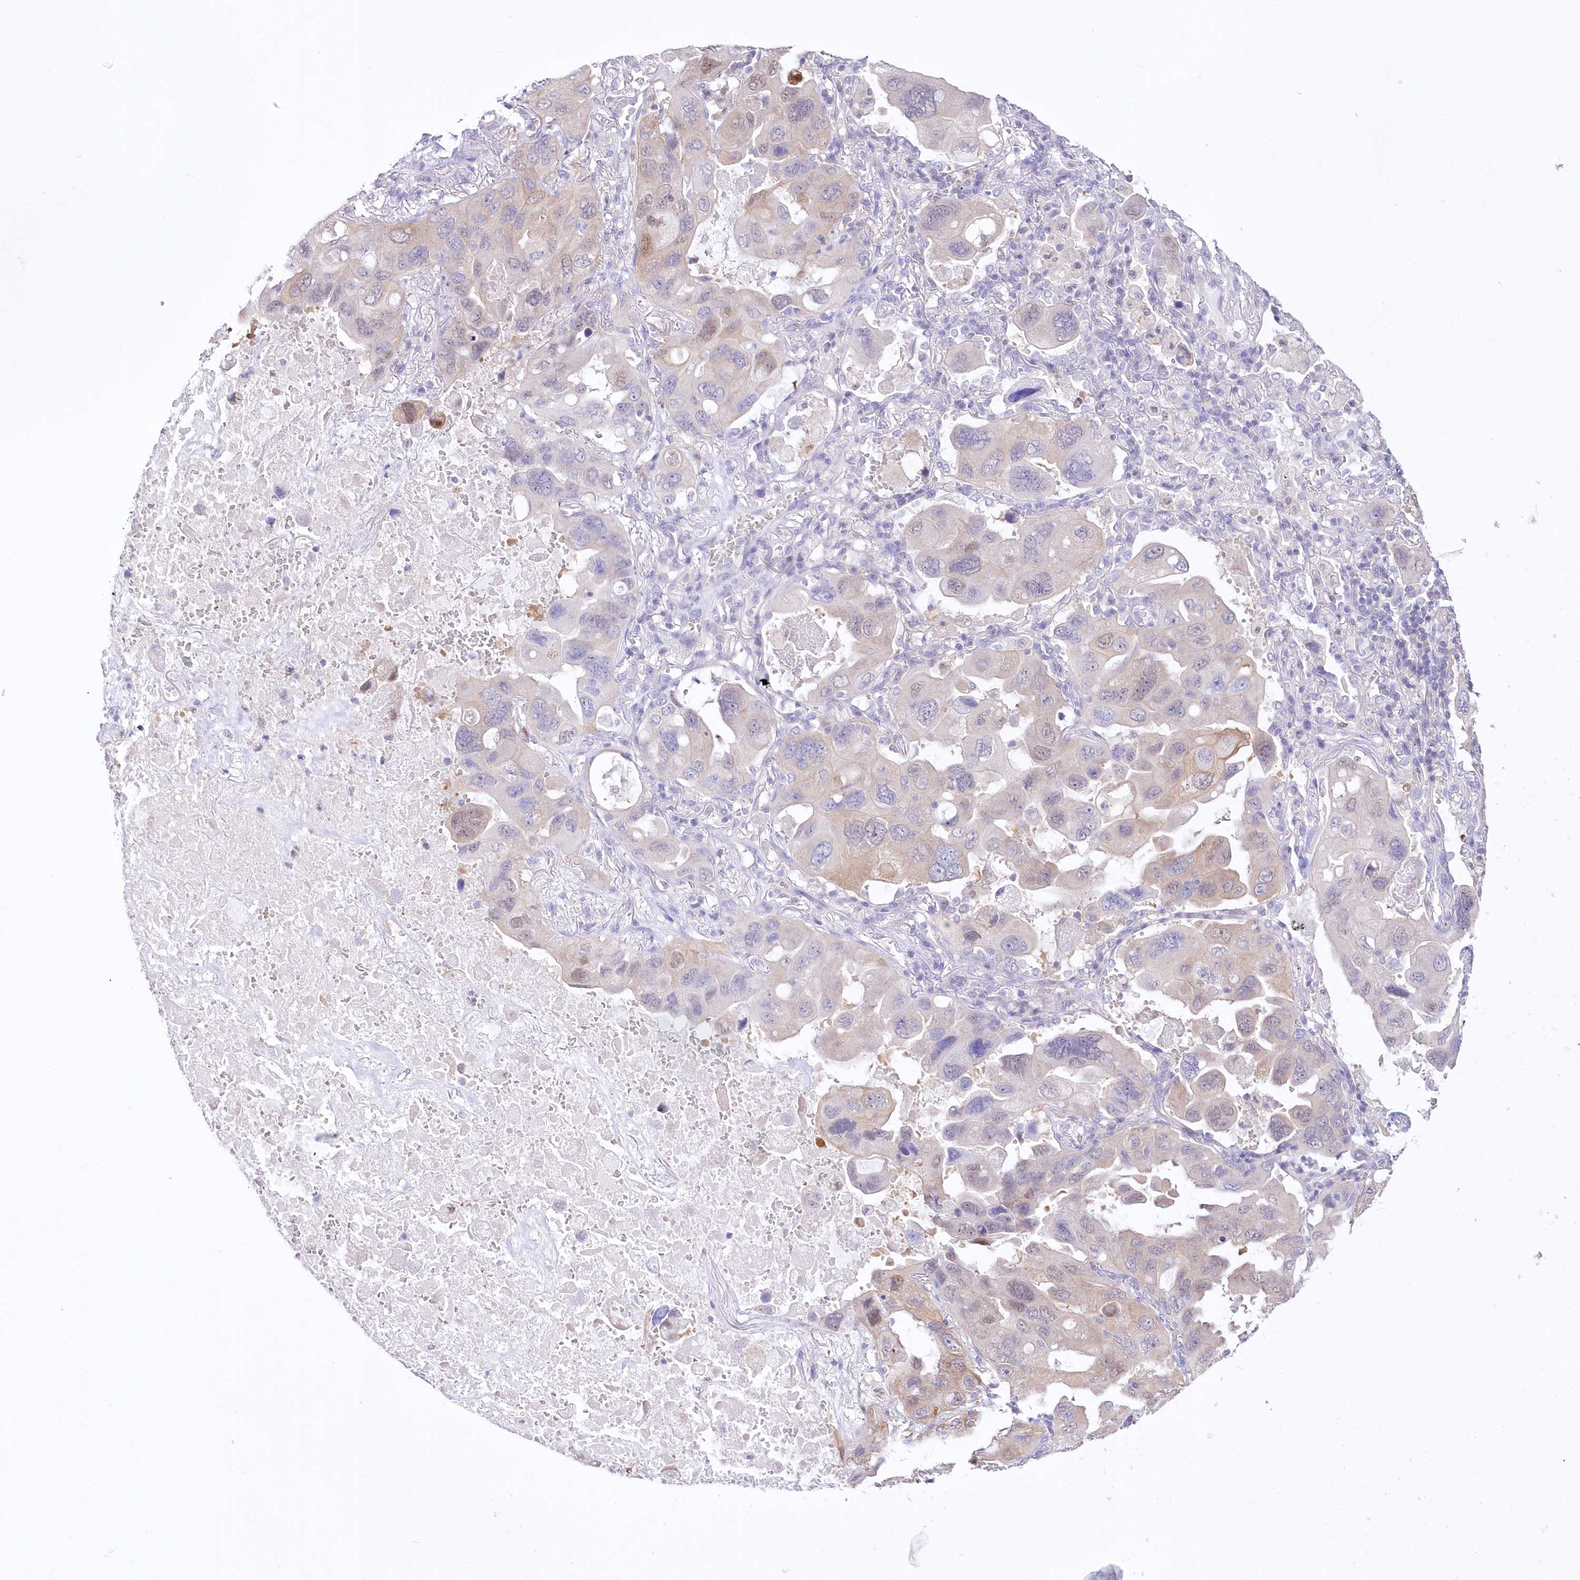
{"staining": {"intensity": "weak", "quantity": "<25%", "location": "cytoplasmic/membranous,nuclear"}, "tissue": "lung cancer", "cell_type": "Tumor cells", "image_type": "cancer", "snomed": [{"axis": "morphology", "description": "Squamous cell carcinoma, NOS"}, {"axis": "topography", "description": "Lung"}], "caption": "DAB (3,3'-diaminobenzidine) immunohistochemical staining of human lung squamous cell carcinoma exhibits no significant expression in tumor cells.", "gene": "UBA6", "patient": {"sex": "female", "age": 73}}